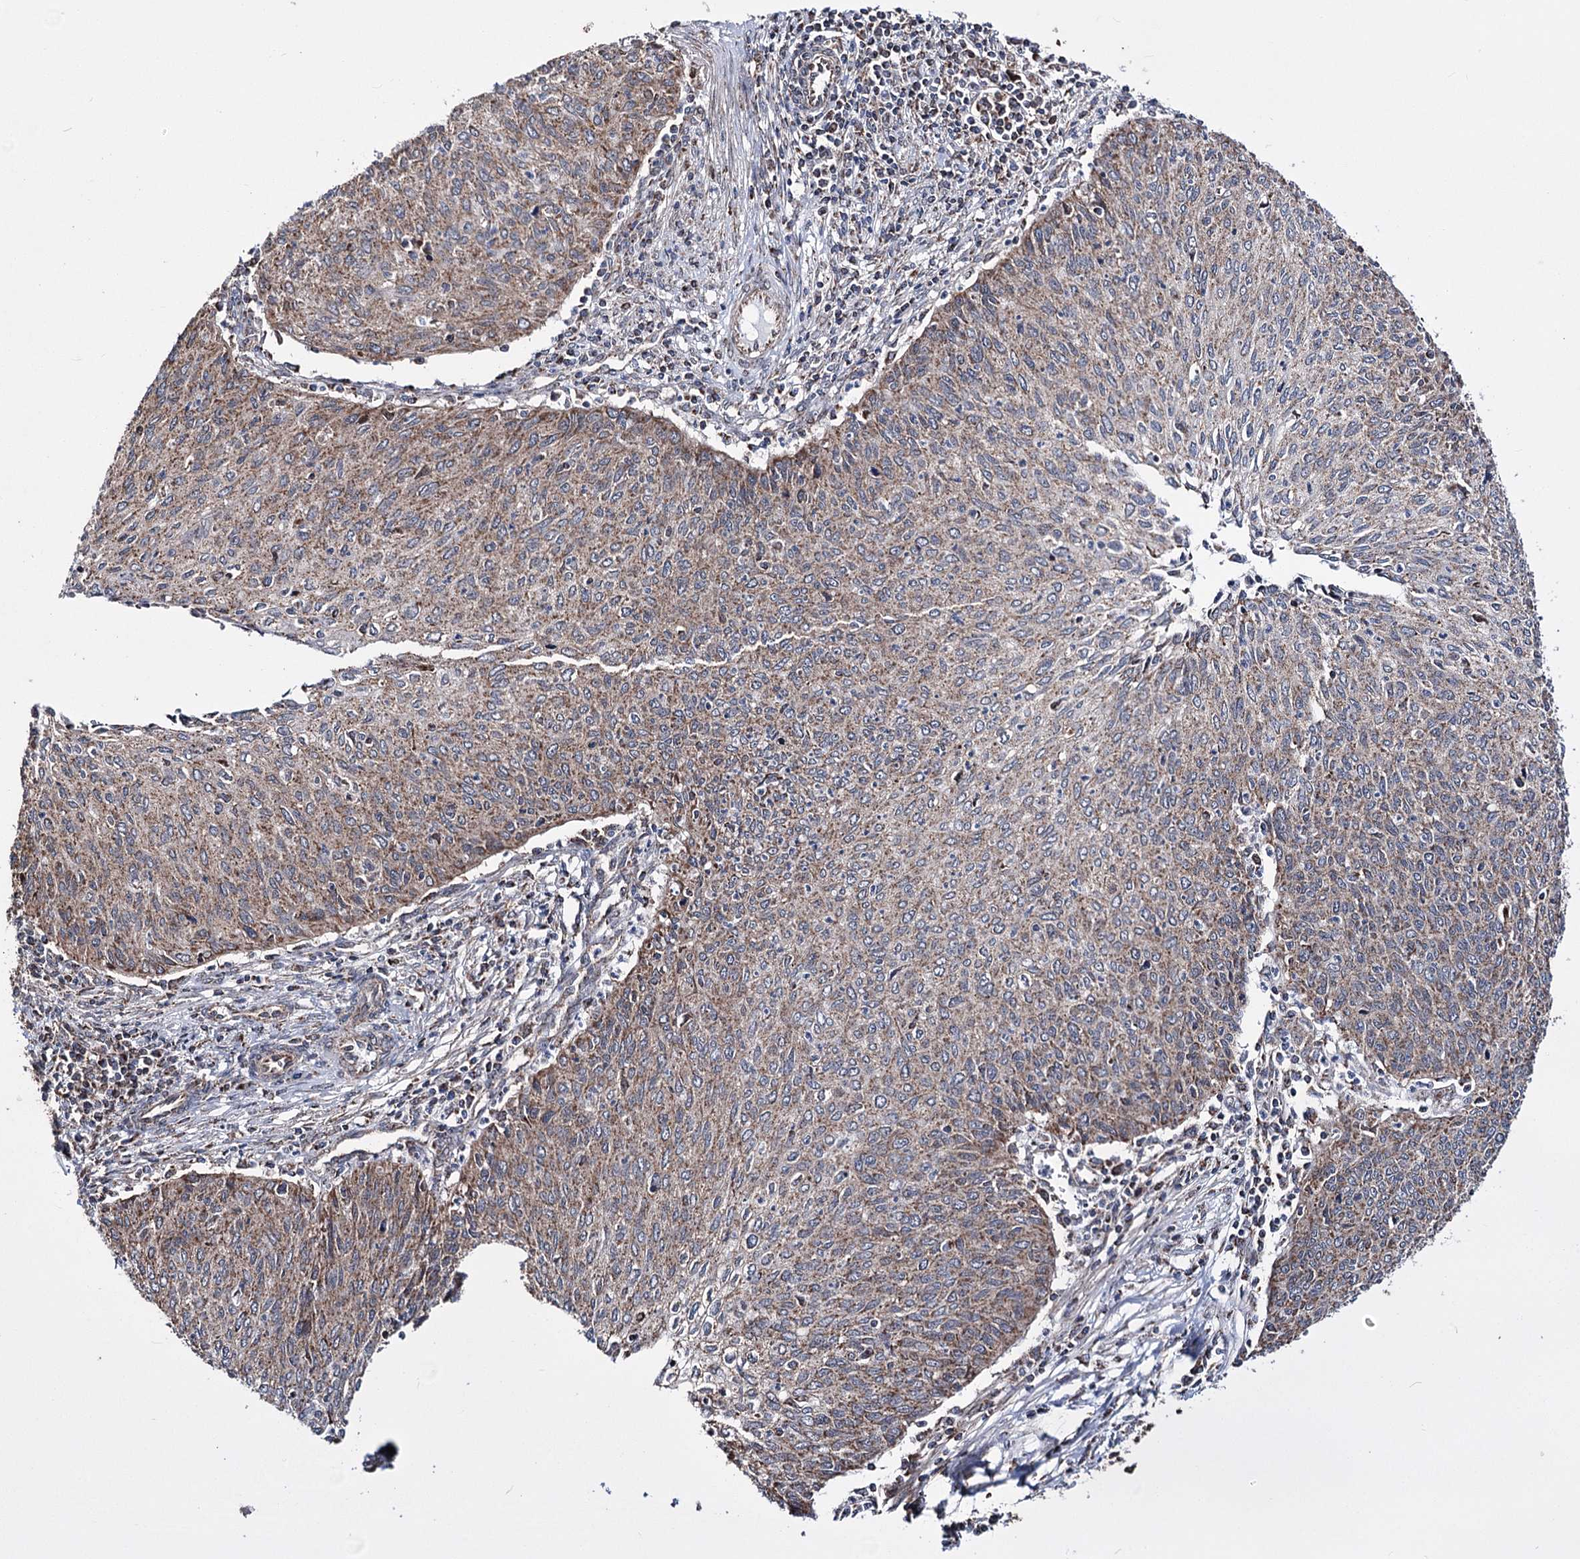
{"staining": {"intensity": "moderate", "quantity": "25%-75%", "location": "cytoplasmic/membranous"}, "tissue": "cervical cancer", "cell_type": "Tumor cells", "image_type": "cancer", "snomed": [{"axis": "morphology", "description": "Squamous cell carcinoma, NOS"}, {"axis": "topography", "description": "Cervix"}], "caption": "Moderate cytoplasmic/membranous expression for a protein is seen in approximately 25%-75% of tumor cells of squamous cell carcinoma (cervical) using IHC.", "gene": "CREB3L4", "patient": {"sex": "female", "age": 38}}